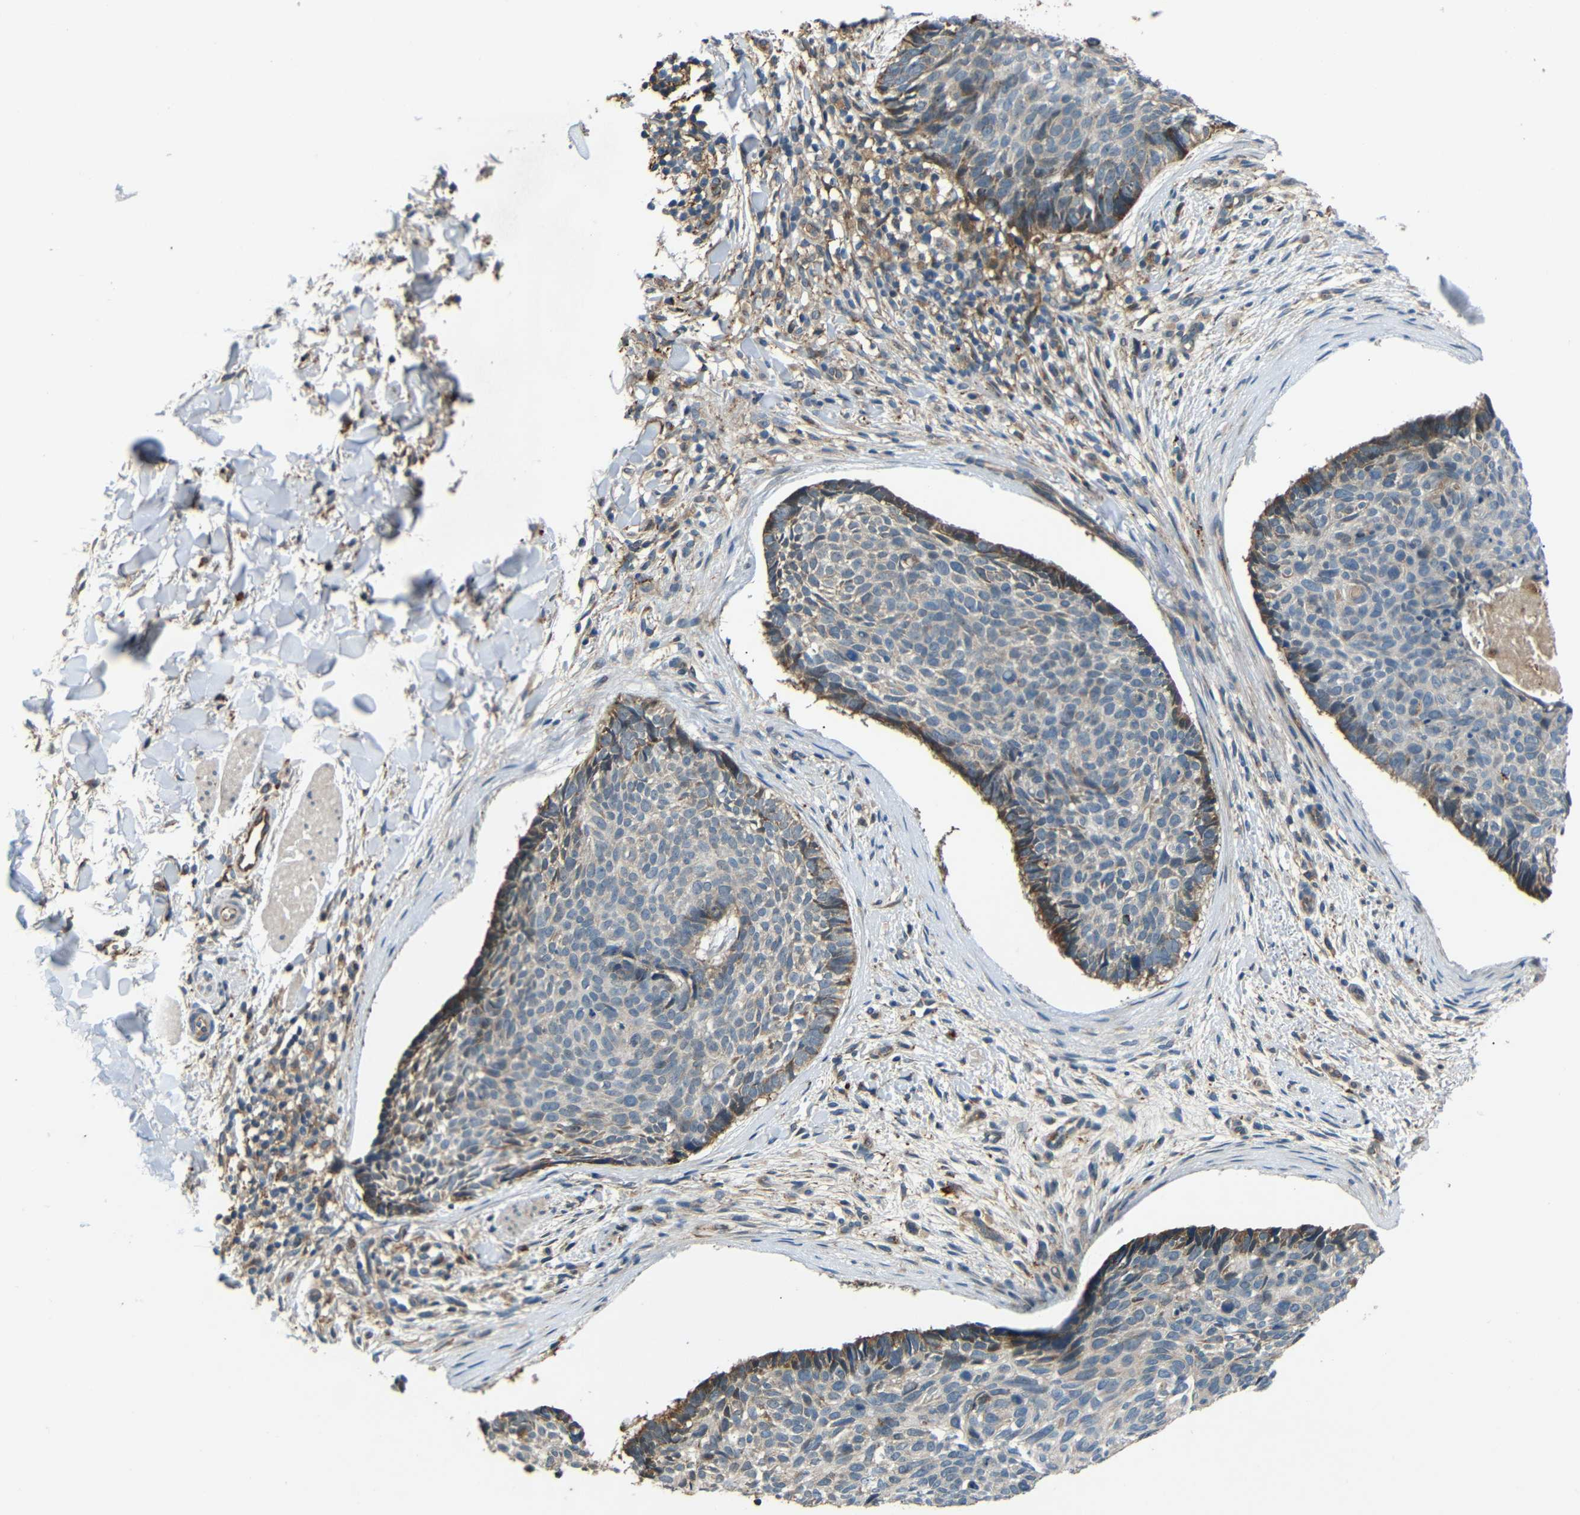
{"staining": {"intensity": "moderate", "quantity": "<25%", "location": "cytoplasmic/membranous"}, "tissue": "skin cancer", "cell_type": "Tumor cells", "image_type": "cancer", "snomed": [{"axis": "morphology", "description": "Normal tissue, NOS"}, {"axis": "morphology", "description": "Basal cell carcinoma"}, {"axis": "topography", "description": "Skin"}], "caption": "A photomicrograph of human skin basal cell carcinoma stained for a protein reveals moderate cytoplasmic/membranous brown staining in tumor cells. The staining was performed using DAB to visualize the protein expression in brown, while the nuclei were stained in blue with hematoxylin (Magnification: 20x).", "gene": "ATP7A", "patient": {"sex": "female", "age": 56}}